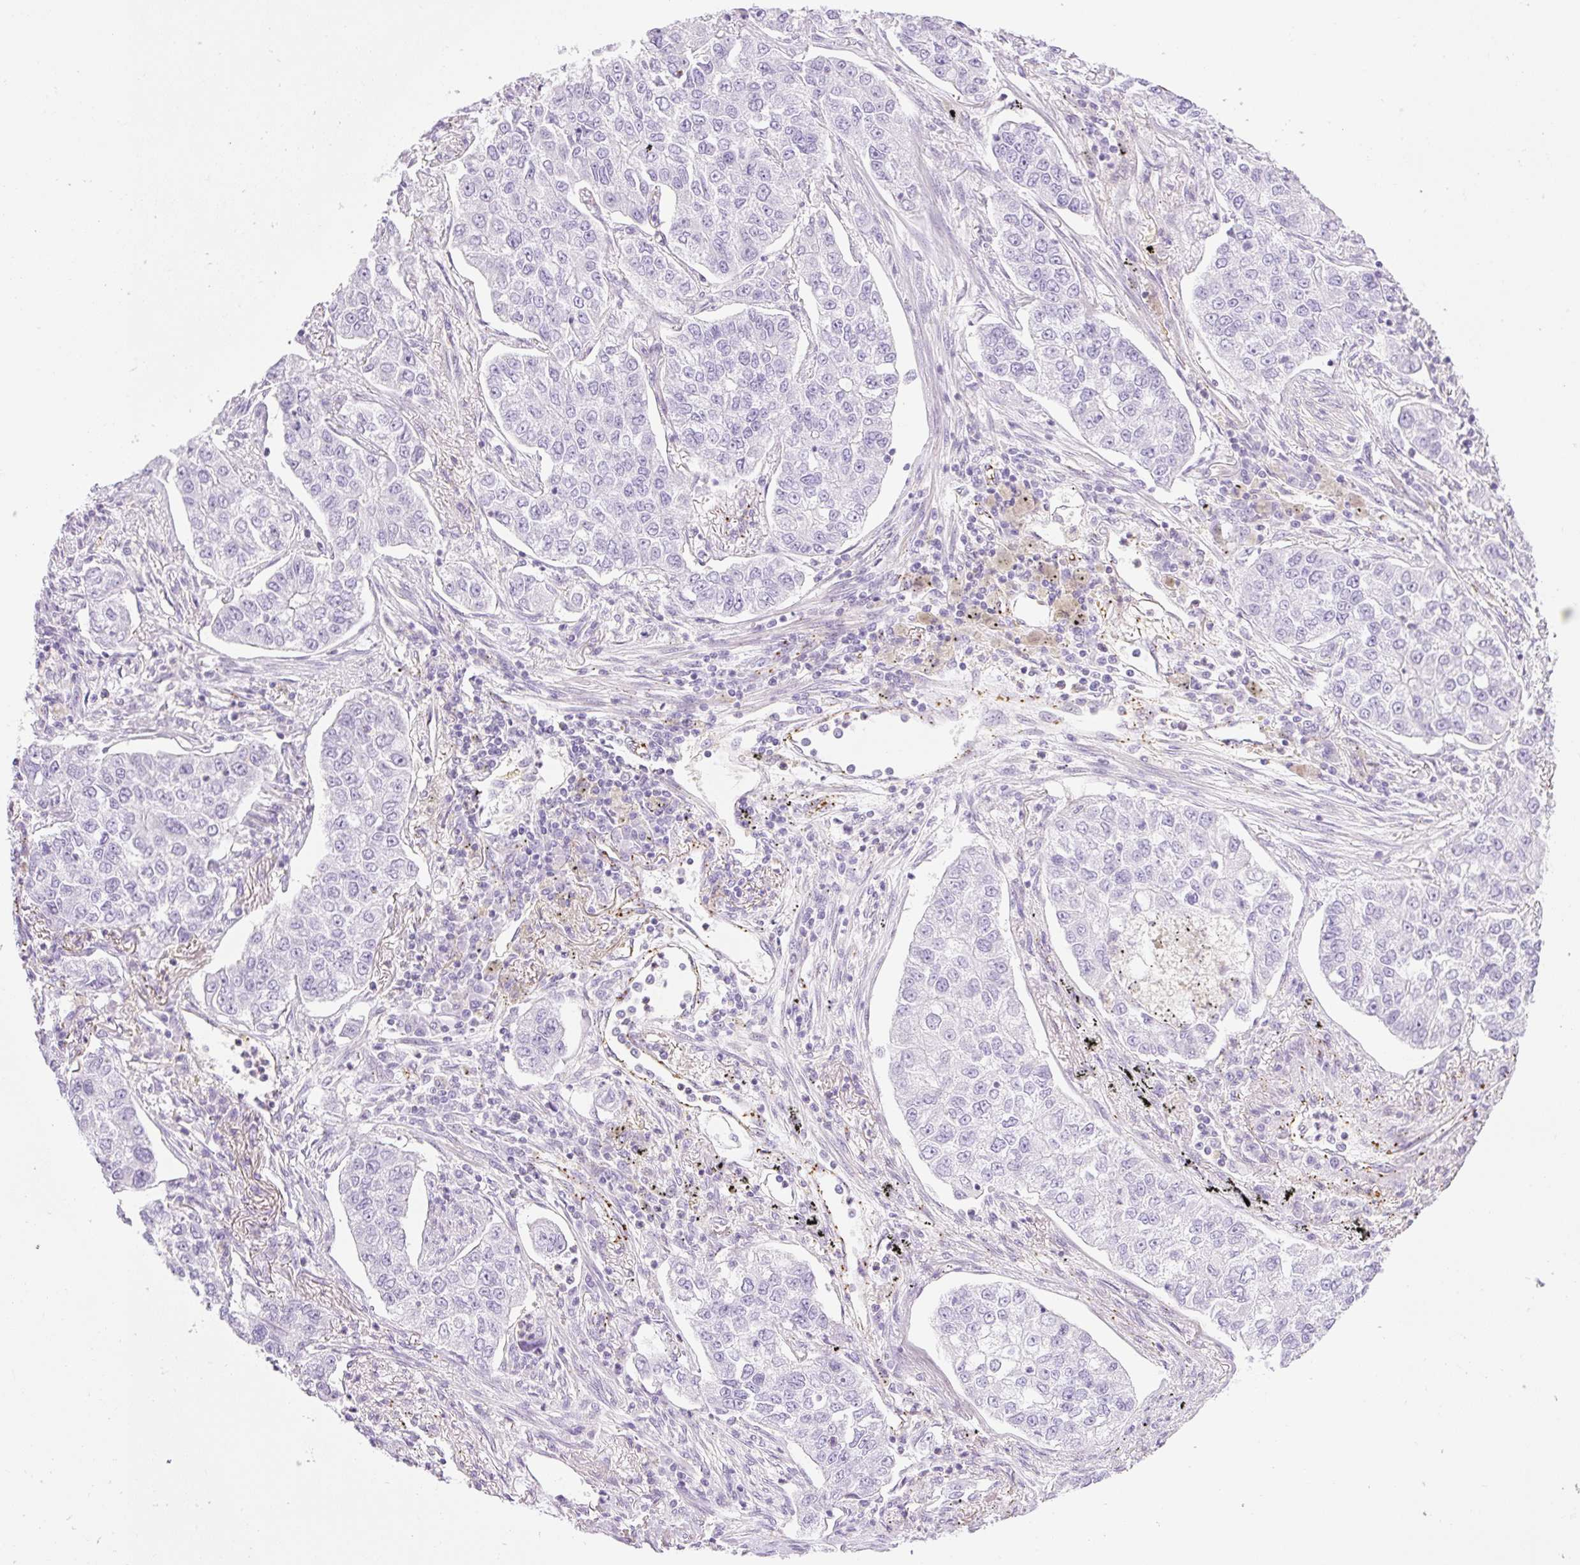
{"staining": {"intensity": "negative", "quantity": "none", "location": "none"}, "tissue": "lung cancer", "cell_type": "Tumor cells", "image_type": "cancer", "snomed": [{"axis": "morphology", "description": "Adenocarcinoma, NOS"}, {"axis": "topography", "description": "Lung"}], "caption": "The IHC photomicrograph has no significant positivity in tumor cells of lung cancer tissue.", "gene": "EHD3", "patient": {"sex": "male", "age": 49}}